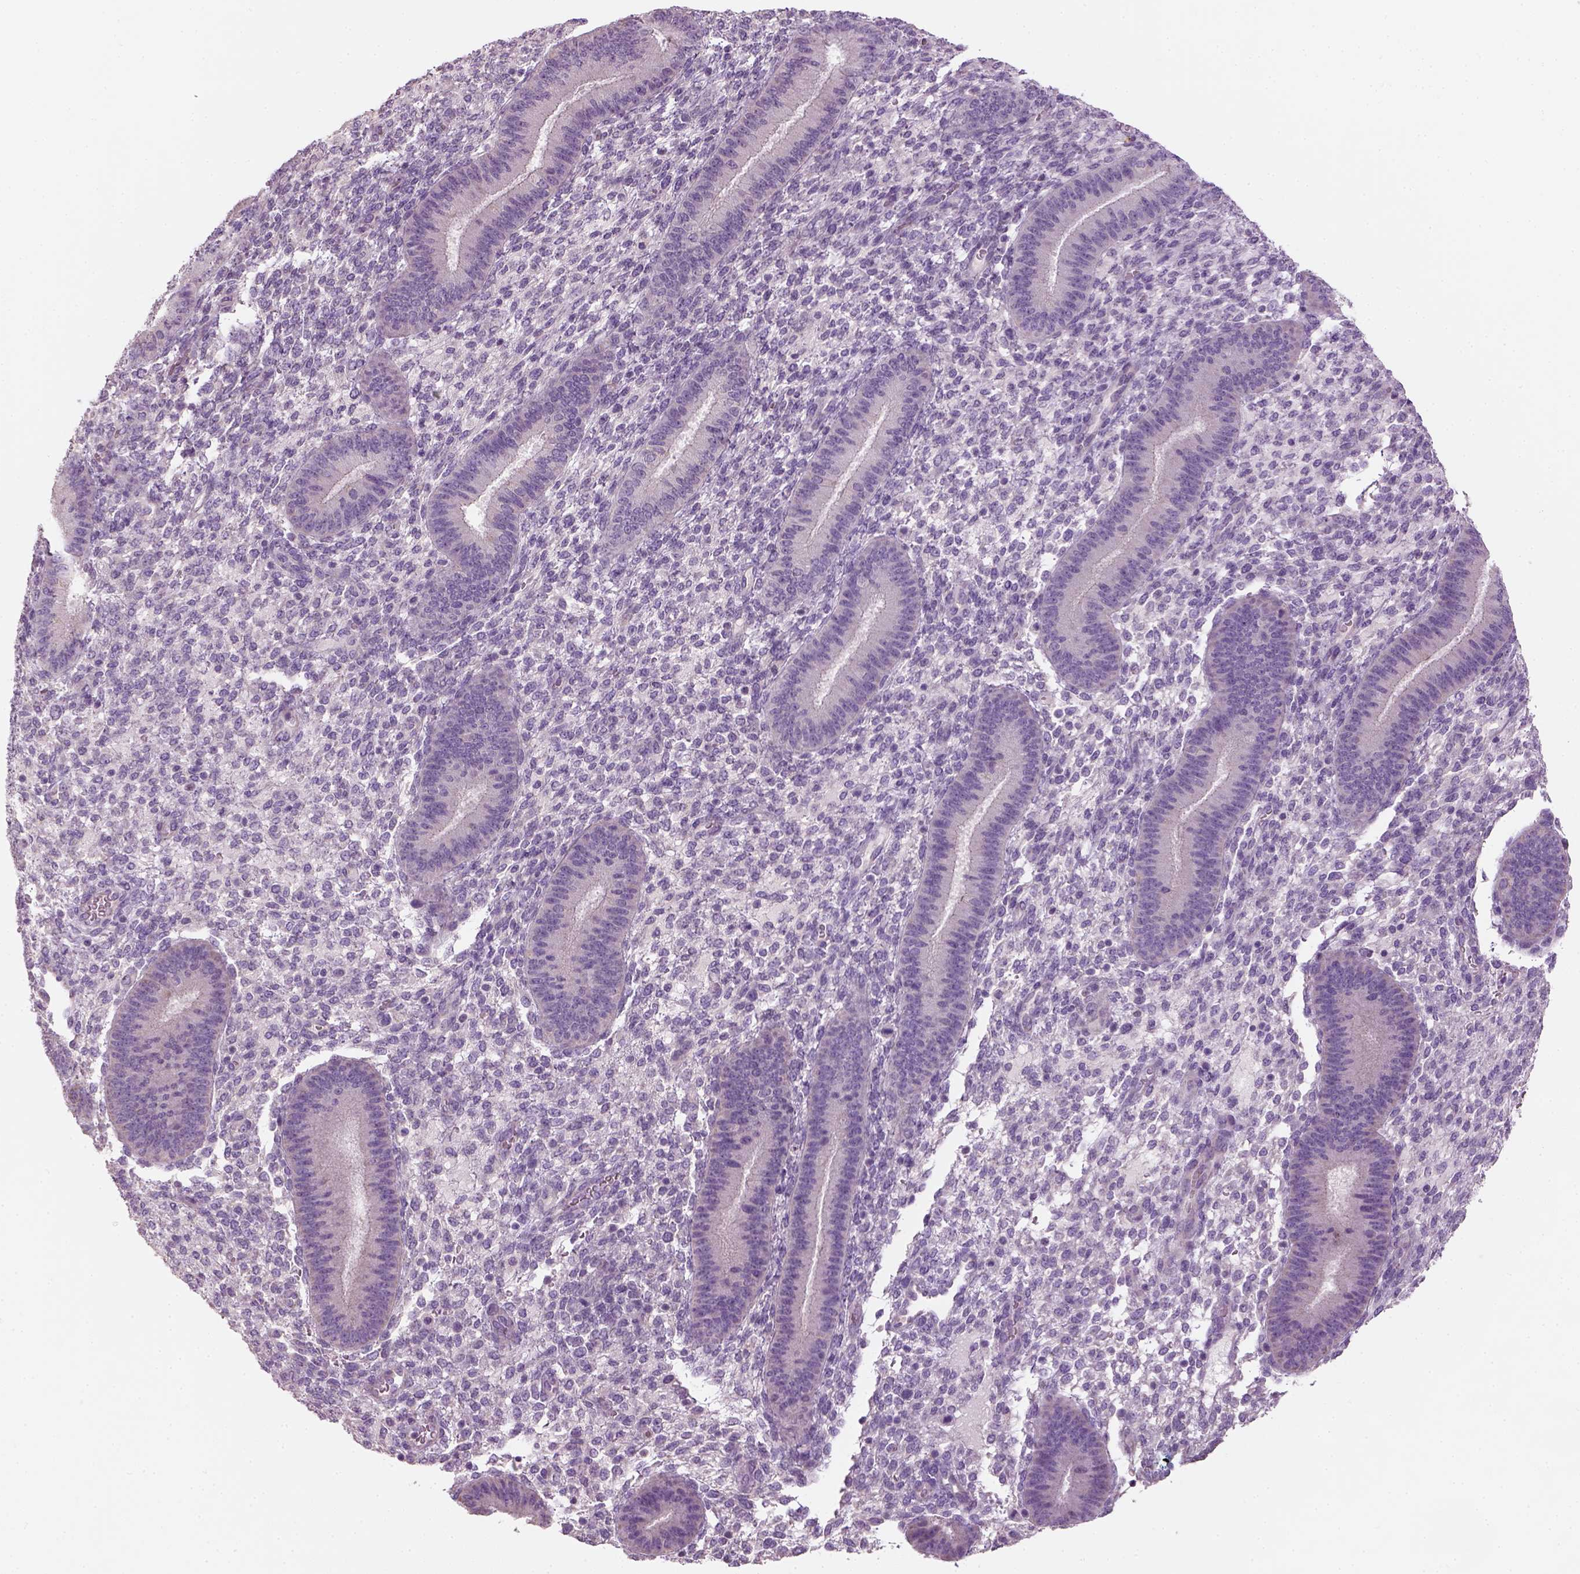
{"staining": {"intensity": "negative", "quantity": "none", "location": "none"}, "tissue": "endometrium", "cell_type": "Cells in endometrial stroma", "image_type": "normal", "snomed": [{"axis": "morphology", "description": "Normal tissue, NOS"}, {"axis": "topography", "description": "Endometrium"}], "caption": "Human endometrium stained for a protein using immunohistochemistry shows no staining in cells in endometrial stroma.", "gene": "NUDT6", "patient": {"sex": "female", "age": 39}}